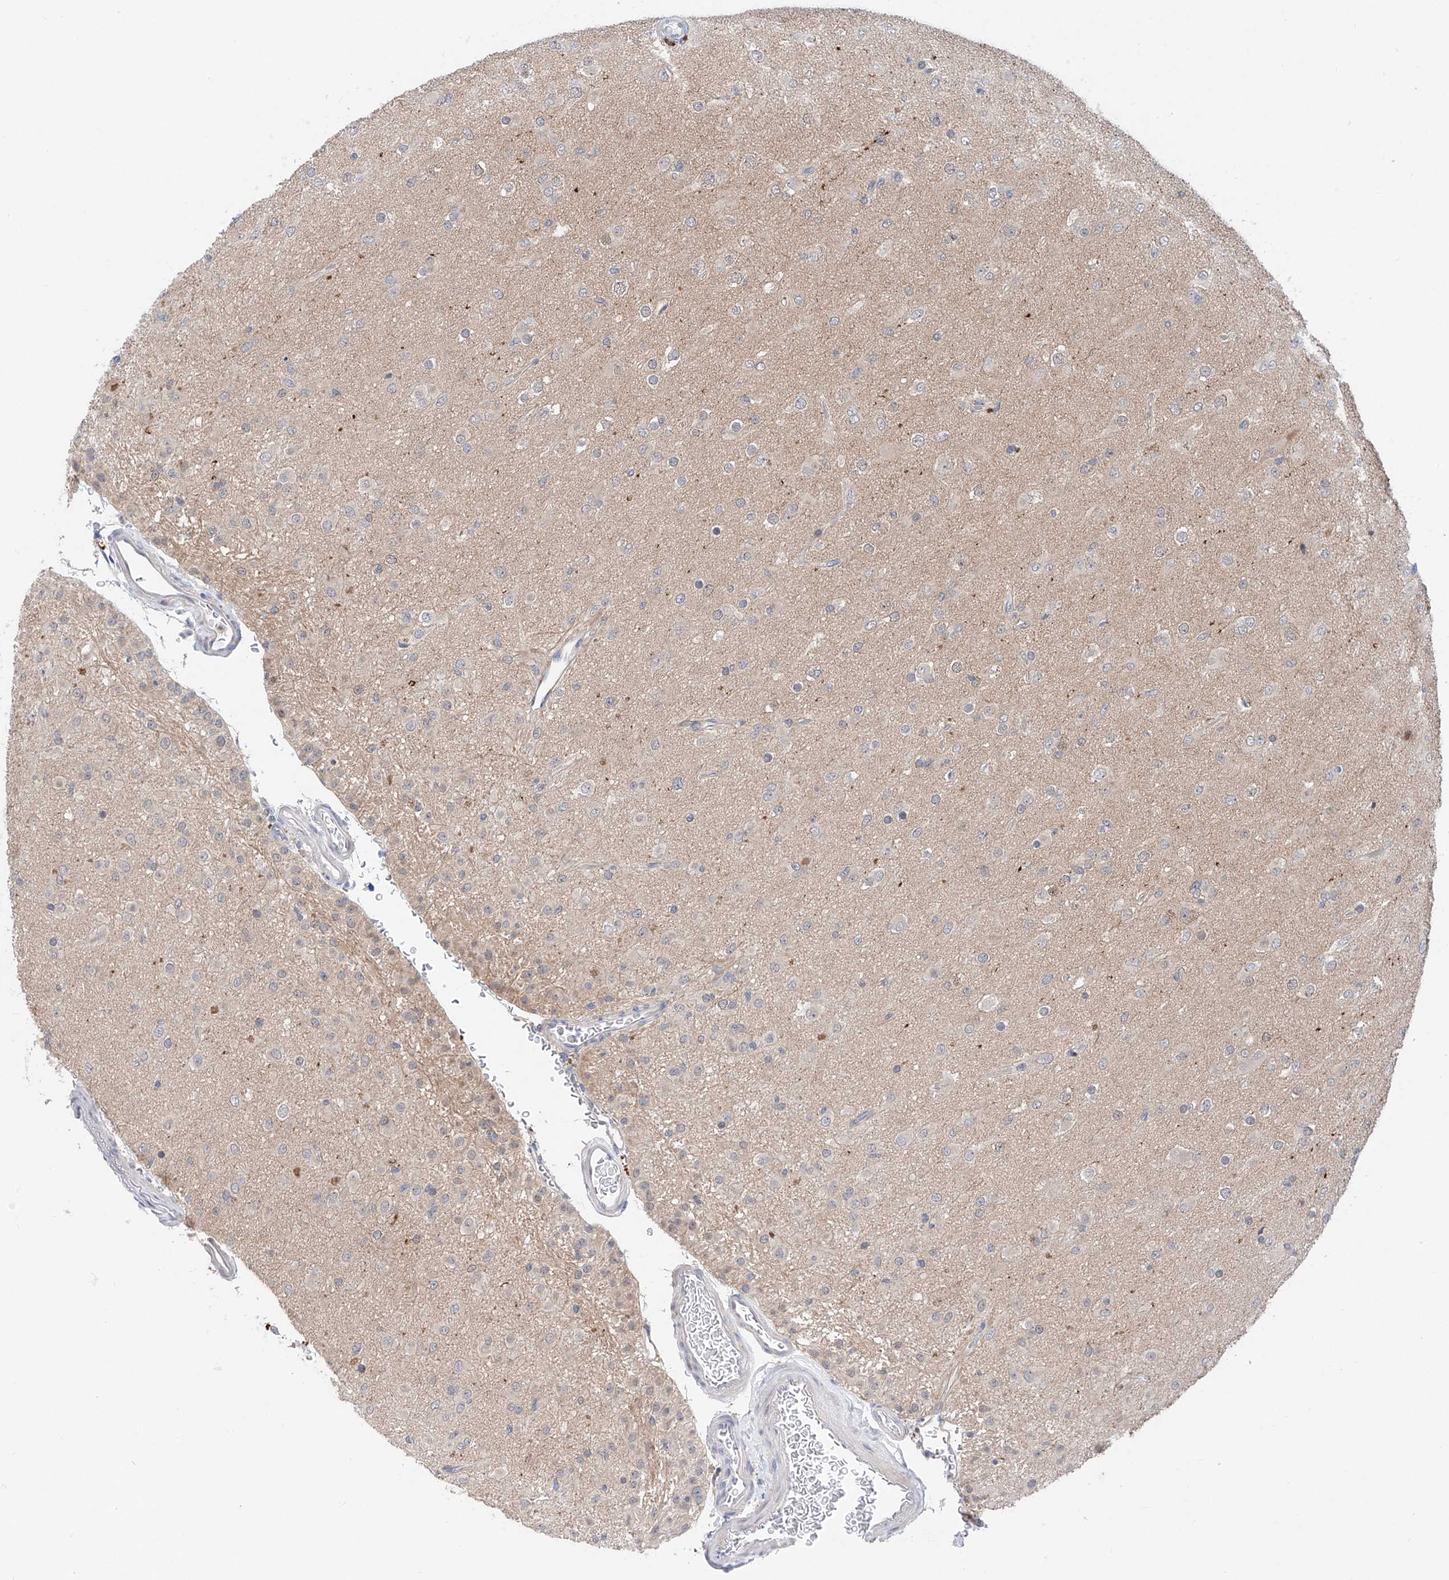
{"staining": {"intensity": "negative", "quantity": "none", "location": "none"}, "tissue": "glioma", "cell_type": "Tumor cells", "image_type": "cancer", "snomed": [{"axis": "morphology", "description": "Glioma, malignant, Low grade"}, {"axis": "topography", "description": "Brain"}], "caption": "DAB (3,3'-diaminobenzidine) immunohistochemical staining of human glioma demonstrates no significant expression in tumor cells.", "gene": "FUCA2", "patient": {"sex": "male", "age": 65}}